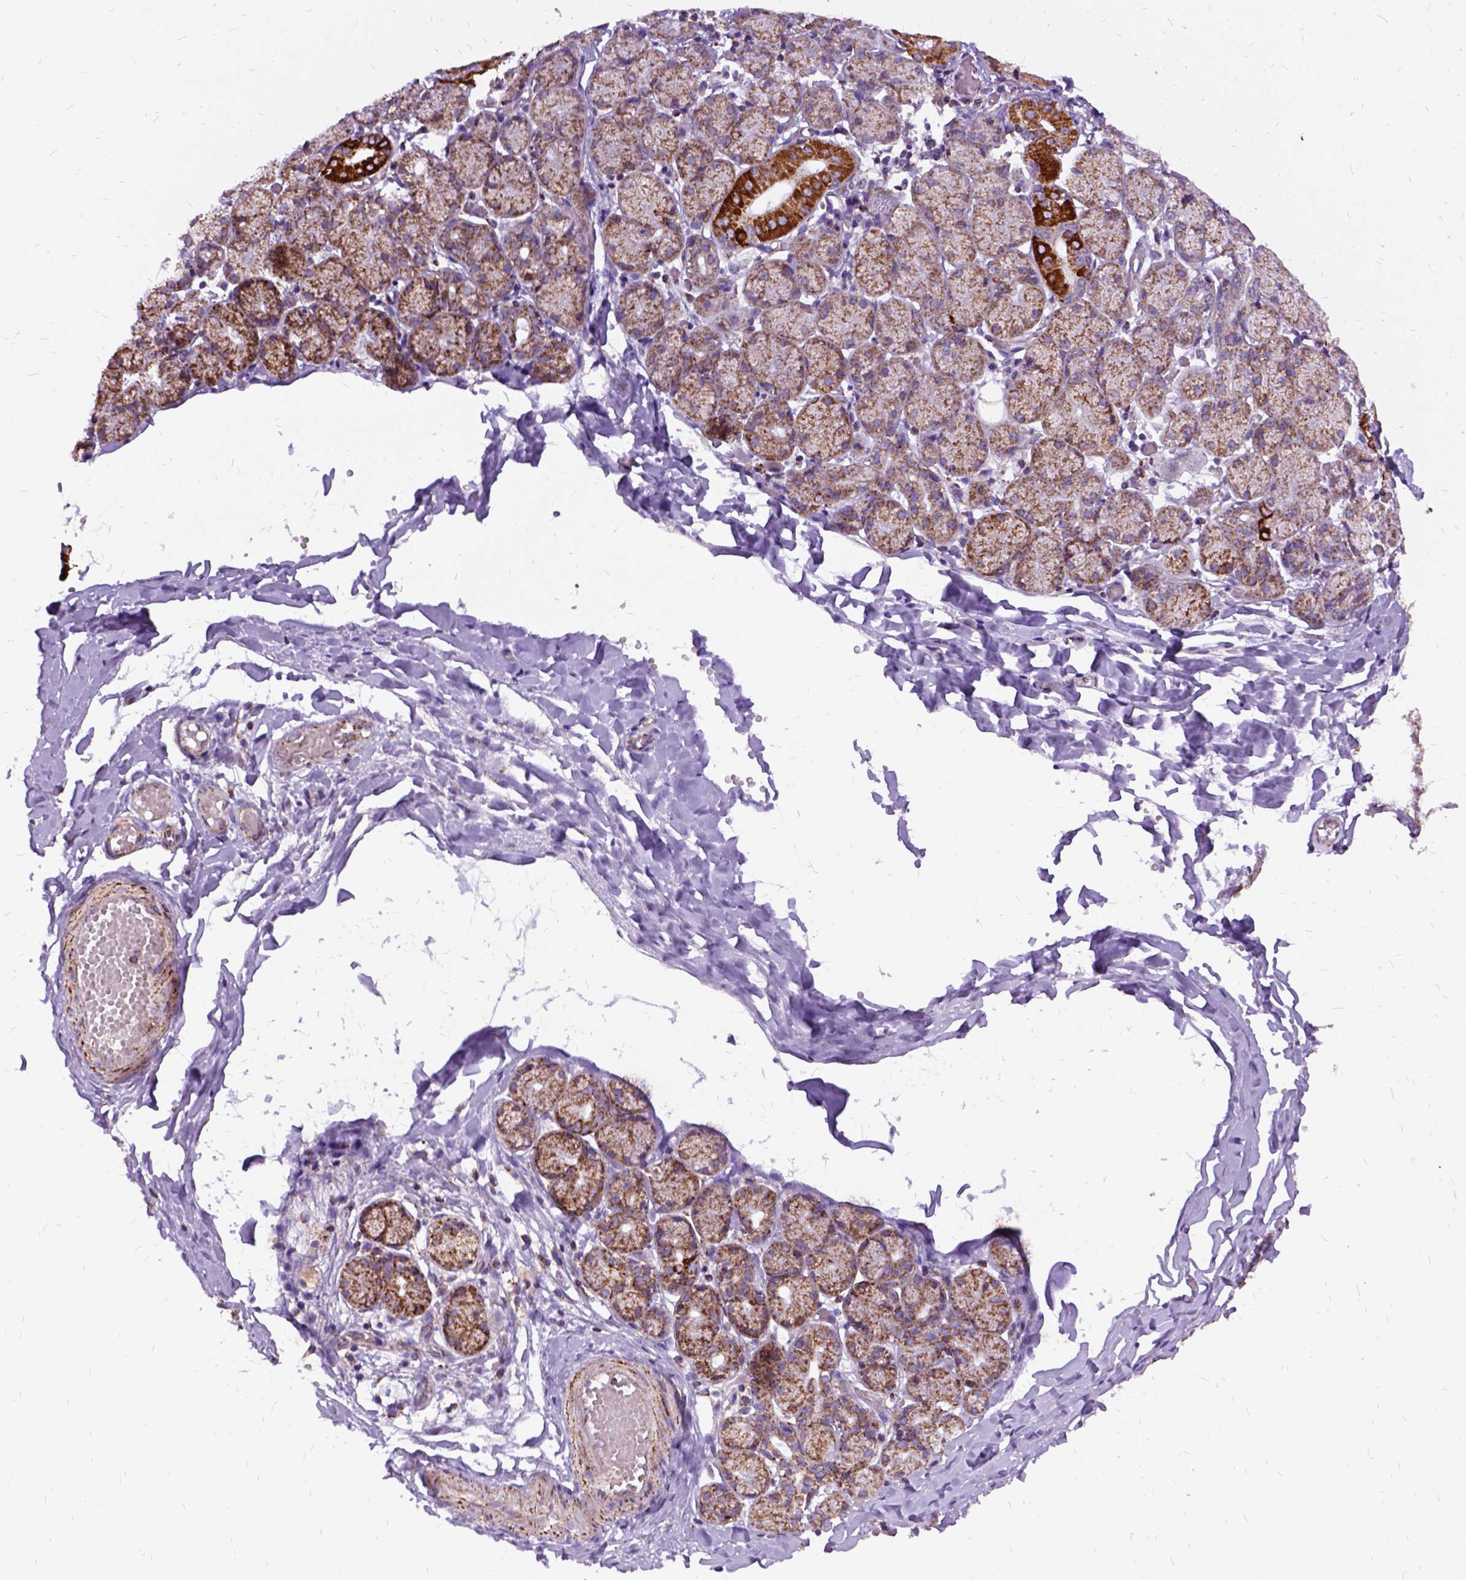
{"staining": {"intensity": "strong", "quantity": ">75%", "location": "cytoplasmic/membranous"}, "tissue": "salivary gland", "cell_type": "Glandular cells", "image_type": "normal", "snomed": [{"axis": "morphology", "description": "Normal tissue, NOS"}, {"axis": "topography", "description": "Salivary gland"}, {"axis": "topography", "description": "Peripheral nerve tissue"}], "caption": "This histopathology image displays benign salivary gland stained with IHC to label a protein in brown. The cytoplasmic/membranous of glandular cells show strong positivity for the protein. Nuclei are counter-stained blue.", "gene": "OXCT1", "patient": {"sex": "female", "age": 24}}